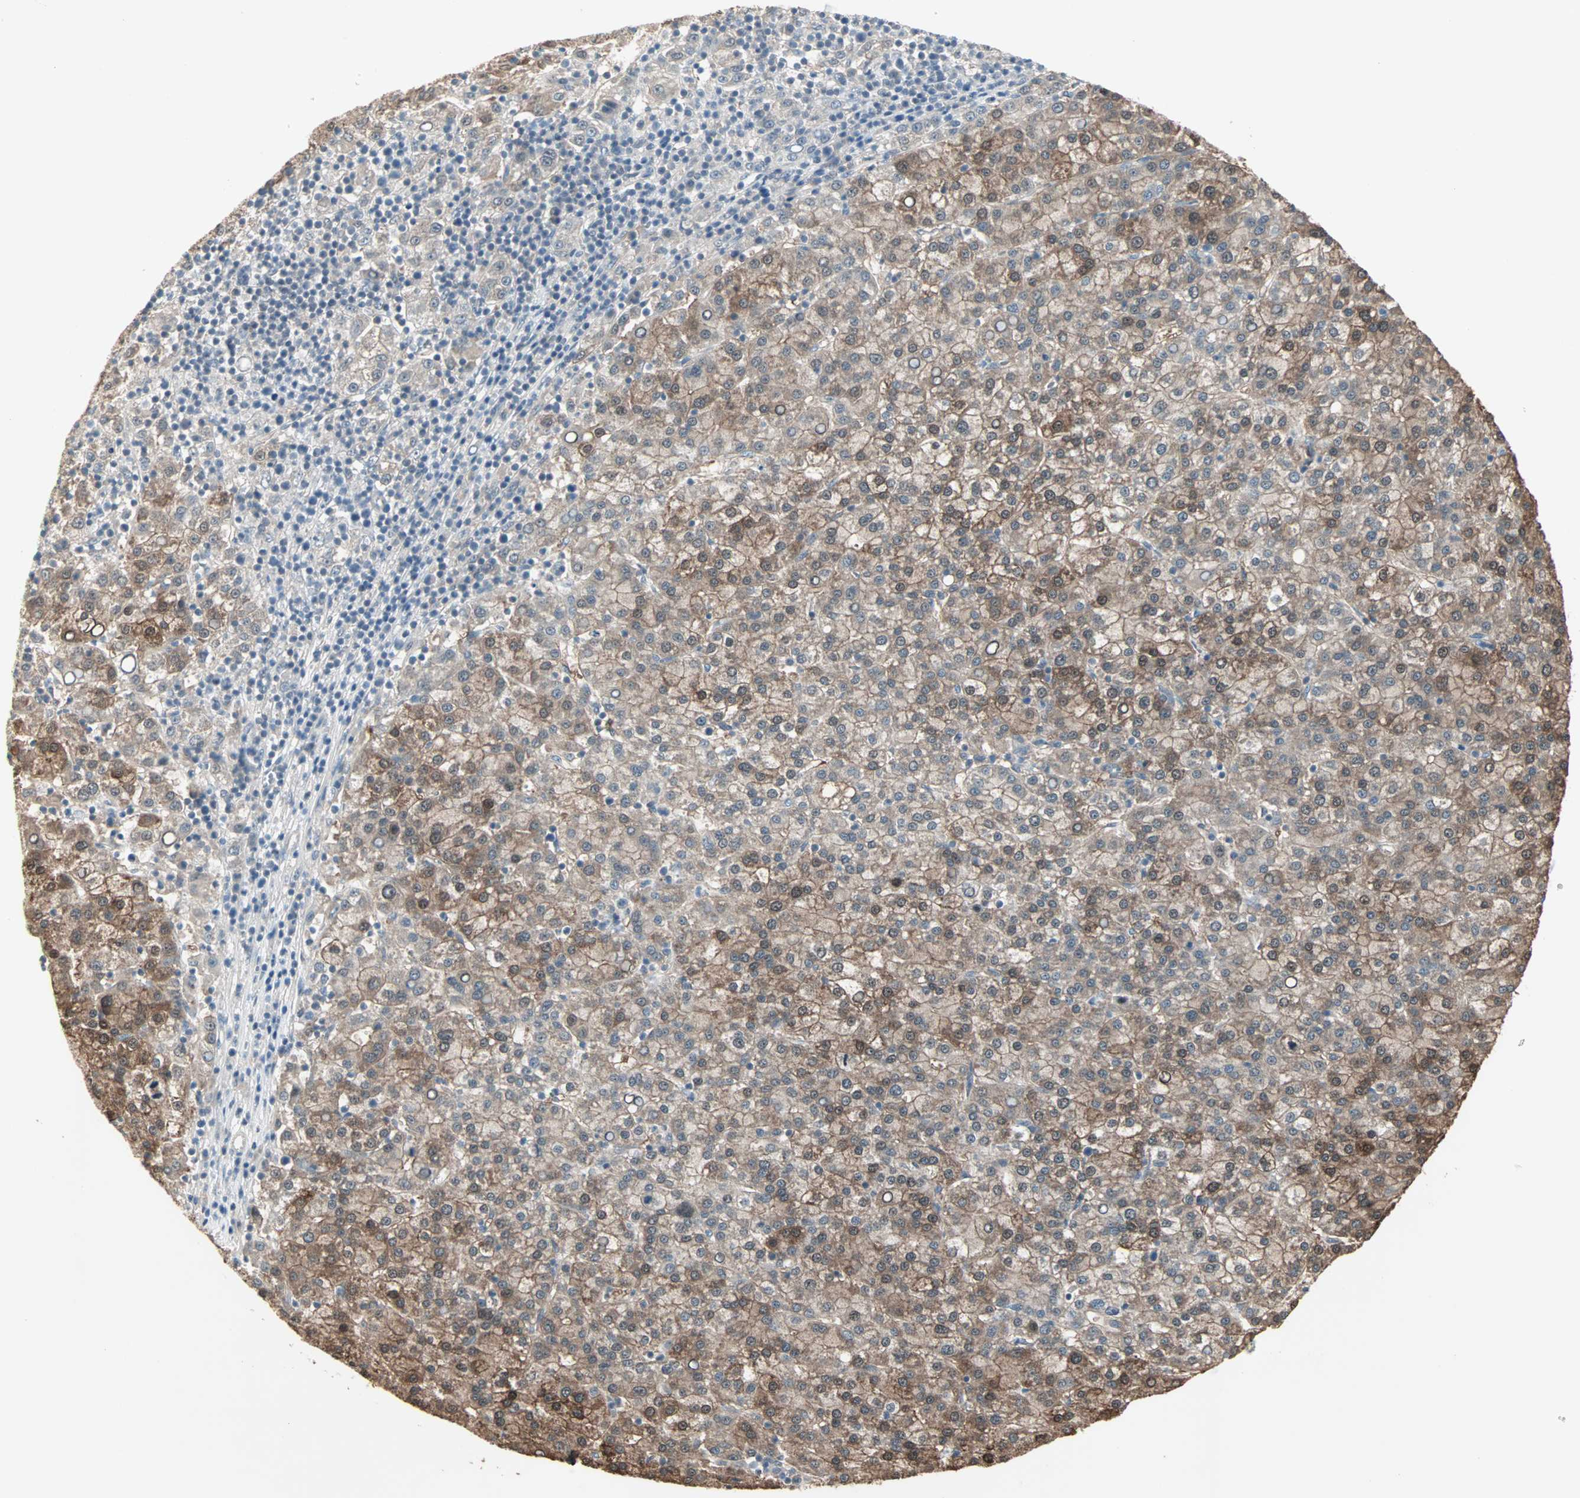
{"staining": {"intensity": "moderate", "quantity": "25%-75%", "location": "cytoplasmic/membranous"}, "tissue": "liver cancer", "cell_type": "Tumor cells", "image_type": "cancer", "snomed": [{"axis": "morphology", "description": "Carcinoma, Hepatocellular, NOS"}, {"axis": "topography", "description": "Liver"}], "caption": "Liver cancer stained with a protein marker displays moderate staining in tumor cells.", "gene": "PTPA", "patient": {"sex": "female", "age": 58}}